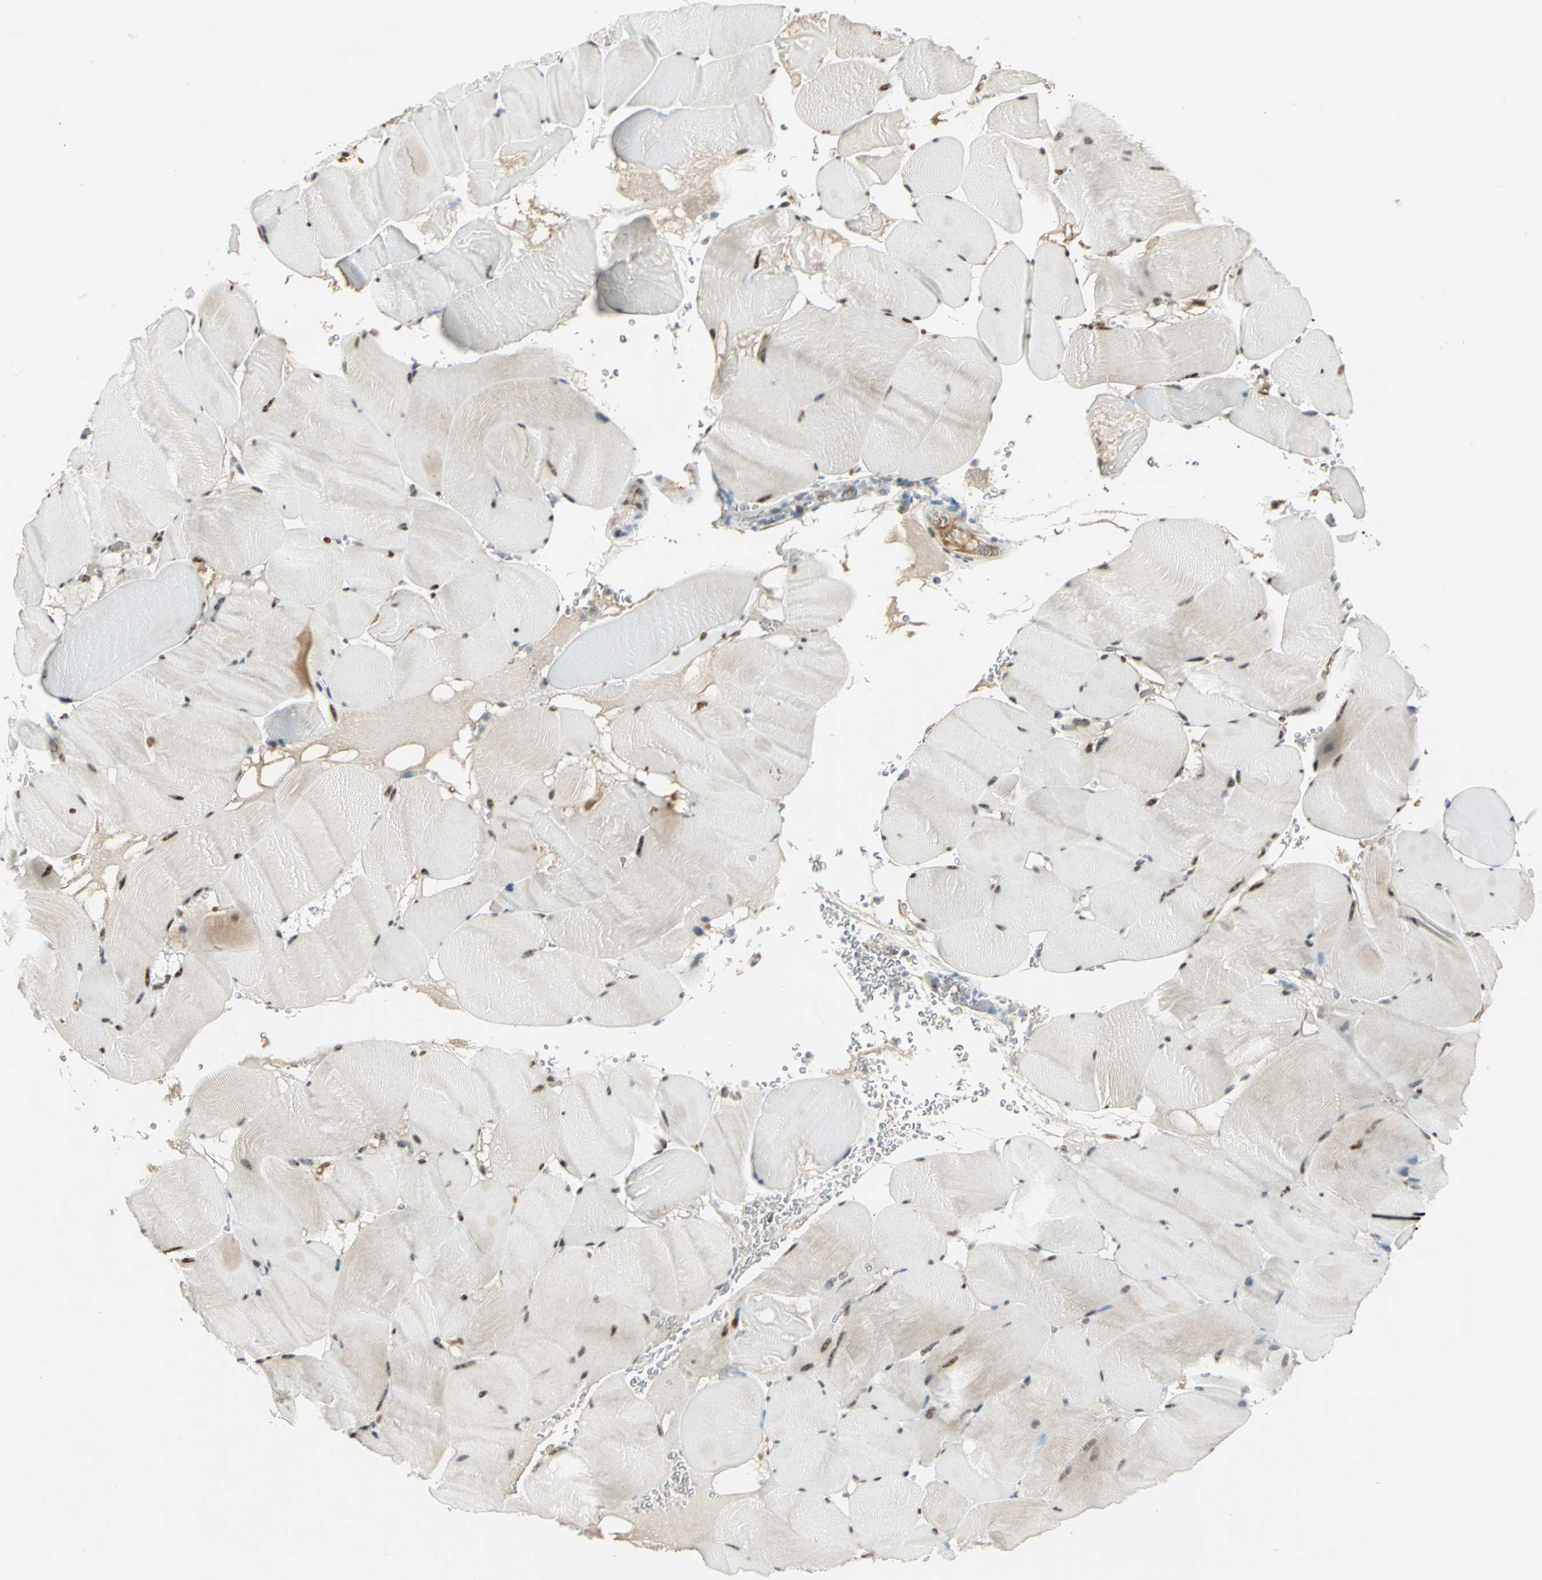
{"staining": {"intensity": "moderate", "quantity": ">75%", "location": "nuclear"}, "tissue": "skeletal muscle", "cell_type": "Myocytes", "image_type": "normal", "snomed": [{"axis": "morphology", "description": "Normal tissue, NOS"}, {"axis": "topography", "description": "Skeletal muscle"}], "caption": "Myocytes exhibit medium levels of moderate nuclear positivity in about >75% of cells in benign skeletal muscle.", "gene": "CCNT1", "patient": {"sex": "male", "age": 62}}